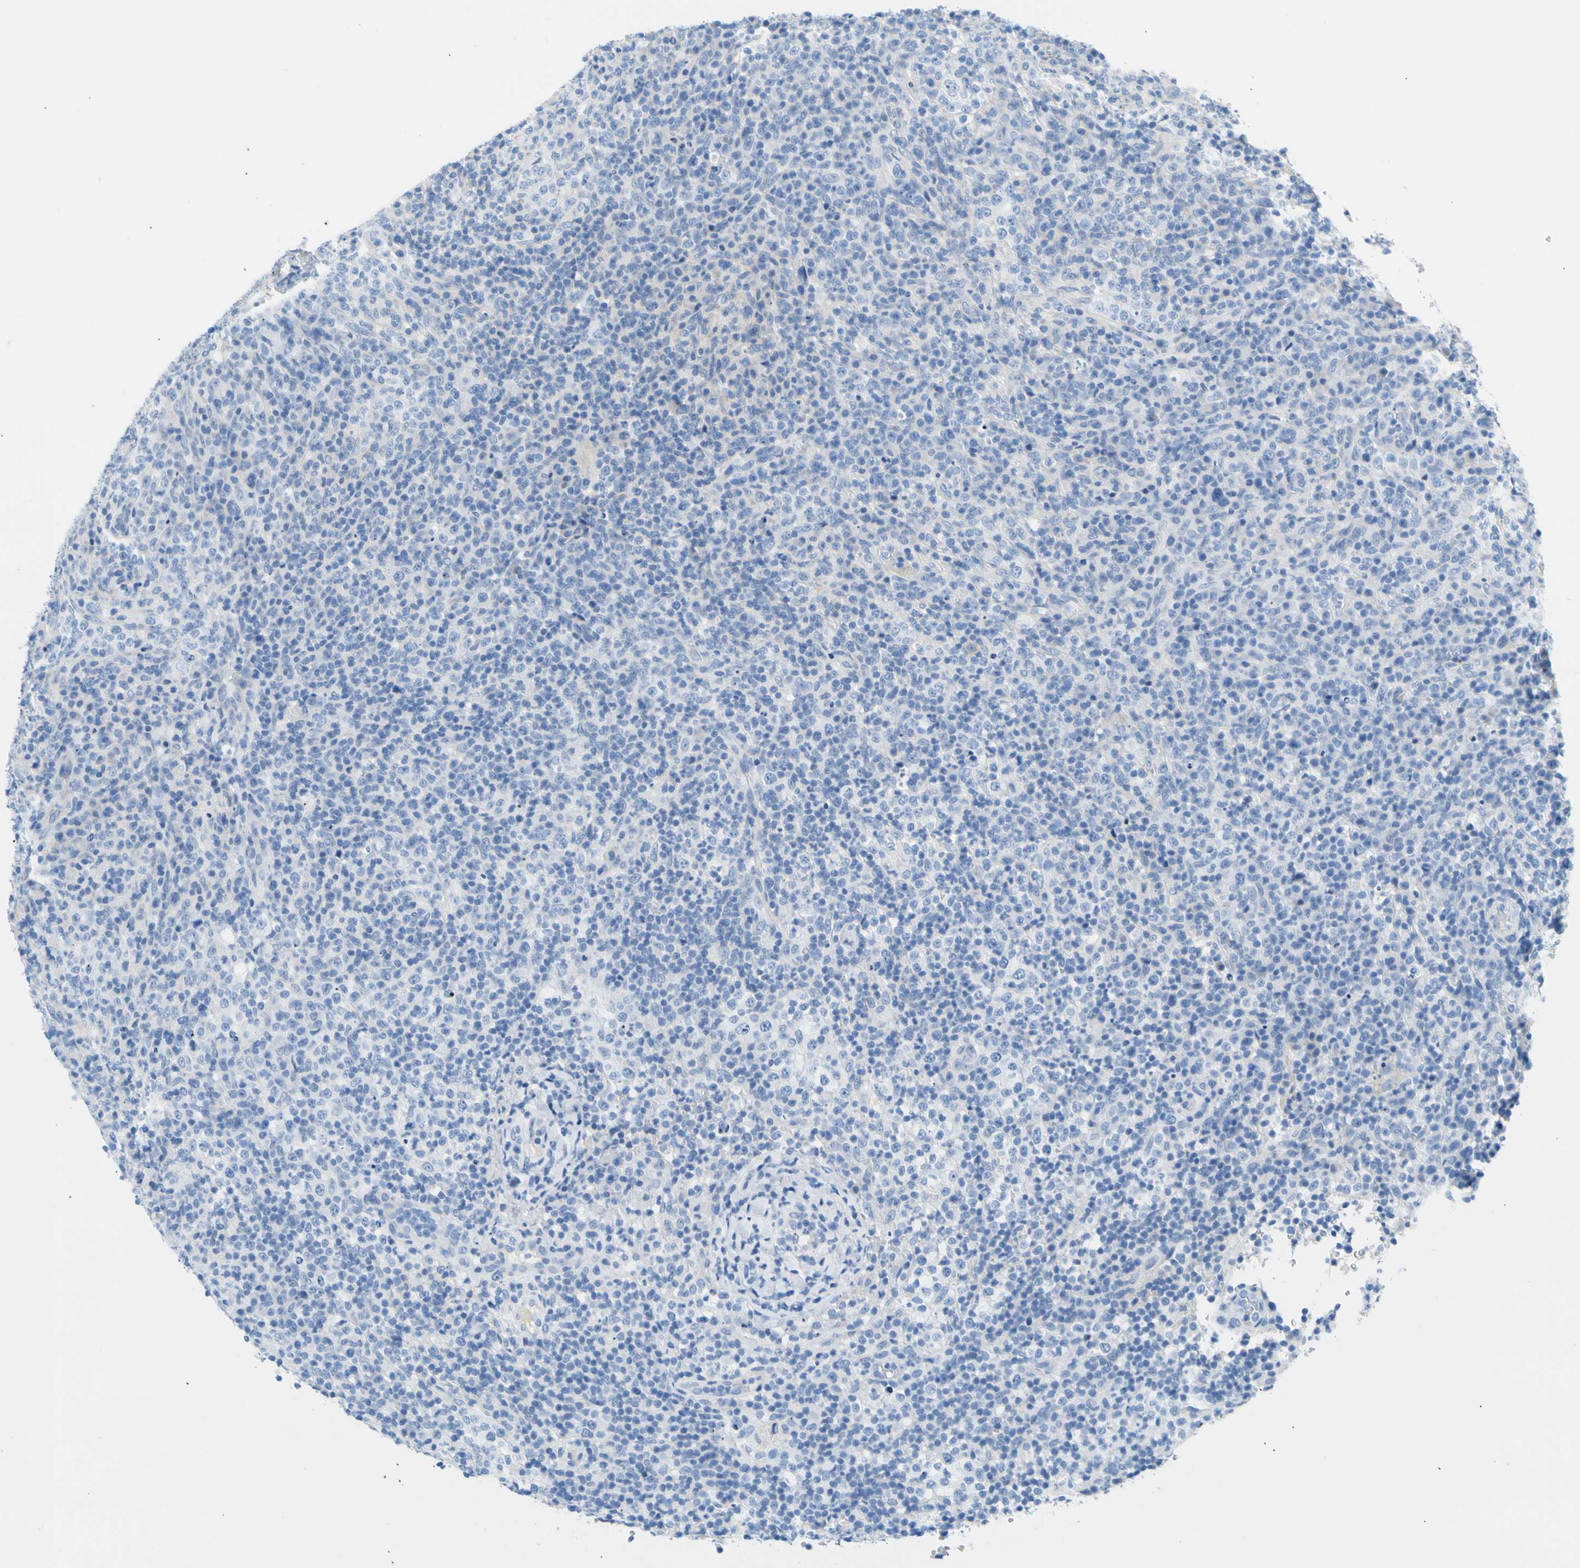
{"staining": {"intensity": "negative", "quantity": "none", "location": "none"}, "tissue": "lymphoma", "cell_type": "Tumor cells", "image_type": "cancer", "snomed": [{"axis": "morphology", "description": "Malignant lymphoma, non-Hodgkin's type, High grade"}, {"axis": "topography", "description": "Lymph node"}], "caption": "The immunohistochemistry (IHC) histopathology image has no significant positivity in tumor cells of high-grade malignant lymphoma, non-Hodgkin's type tissue.", "gene": "CEL", "patient": {"sex": "female", "age": 76}}